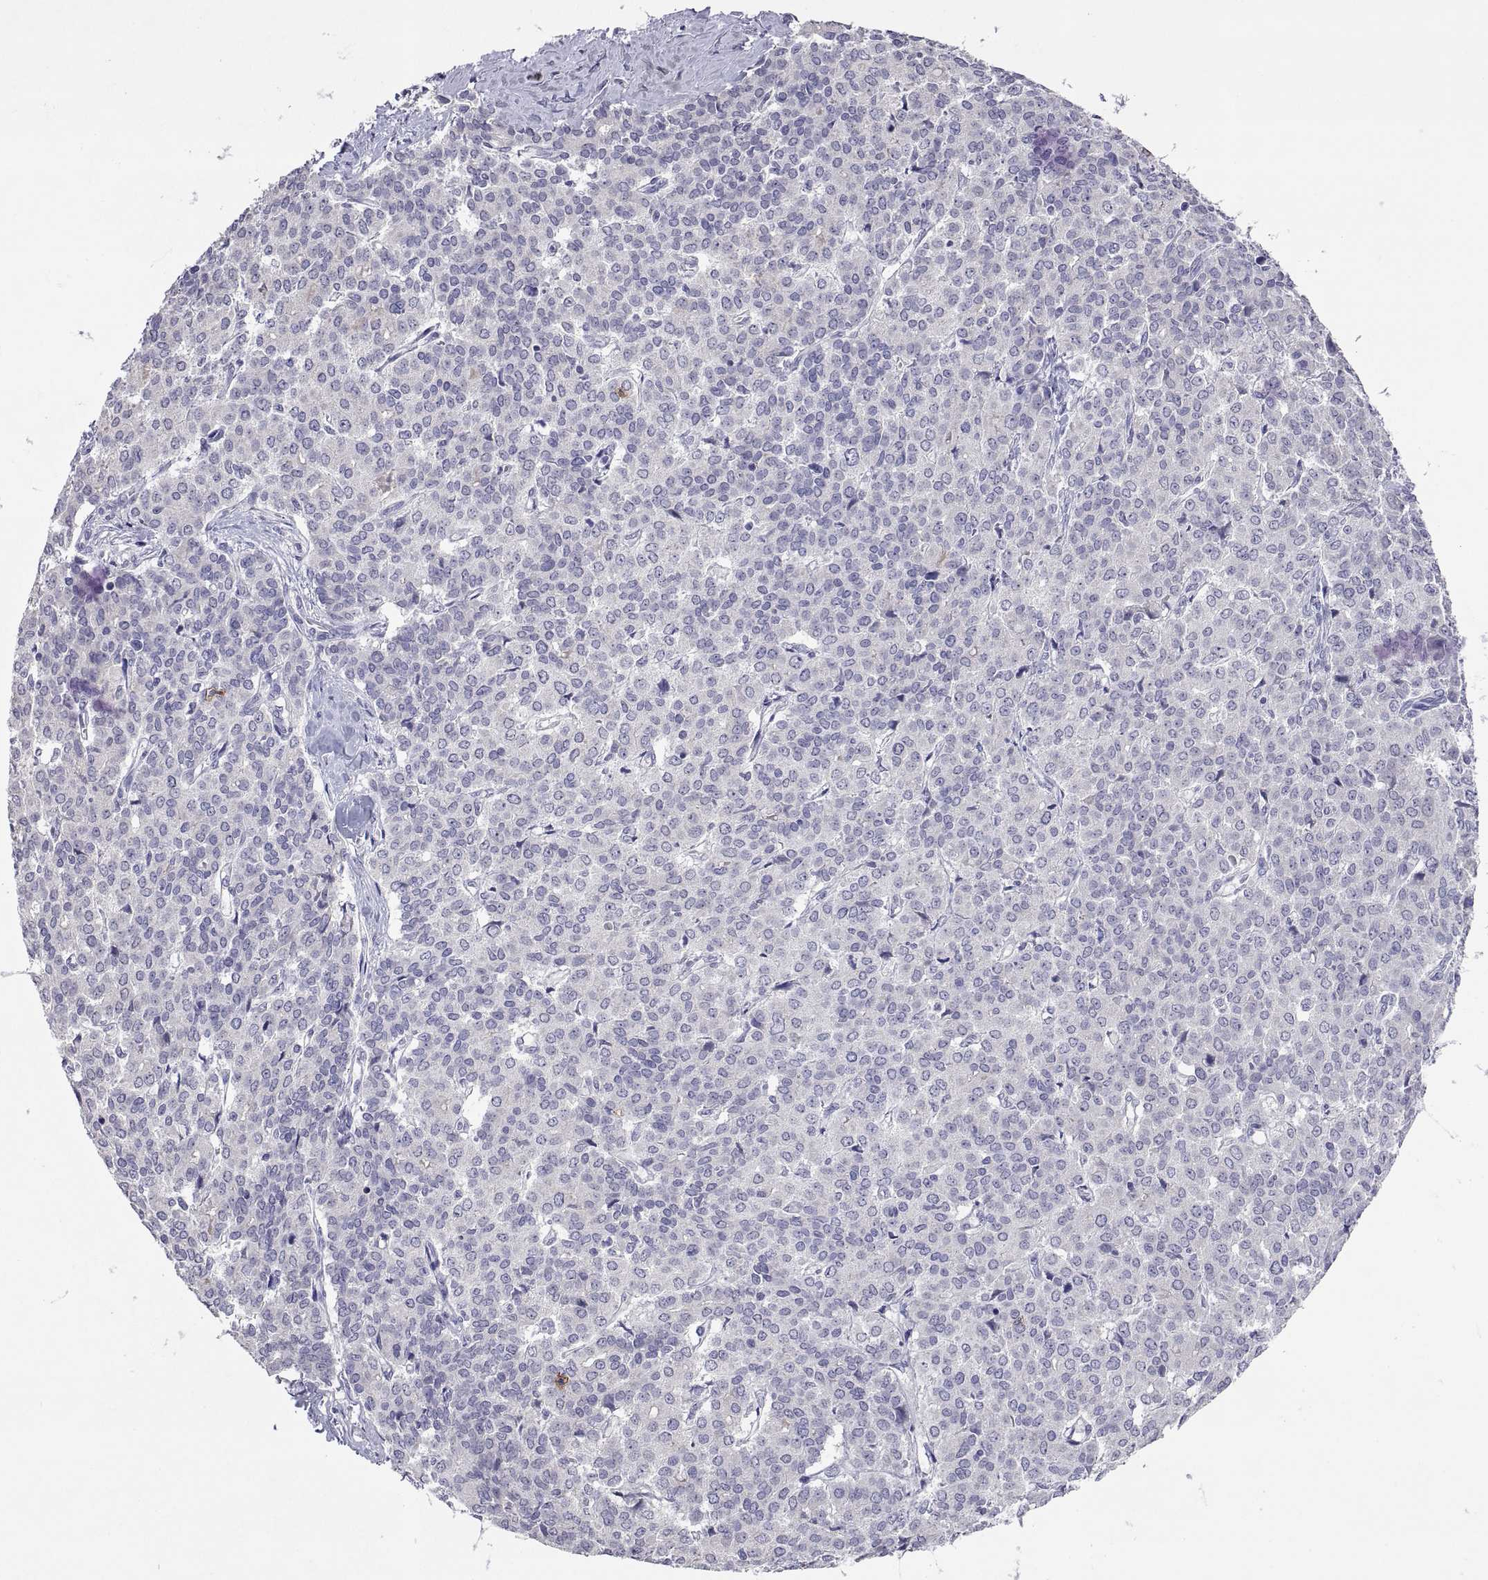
{"staining": {"intensity": "negative", "quantity": "none", "location": "none"}, "tissue": "liver cancer", "cell_type": "Tumor cells", "image_type": "cancer", "snomed": [{"axis": "morphology", "description": "Cholangiocarcinoma"}, {"axis": "topography", "description": "Liver"}], "caption": "Tumor cells show no significant positivity in liver cancer.", "gene": "MS4A1", "patient": {"sex": "female", "age": 47}}